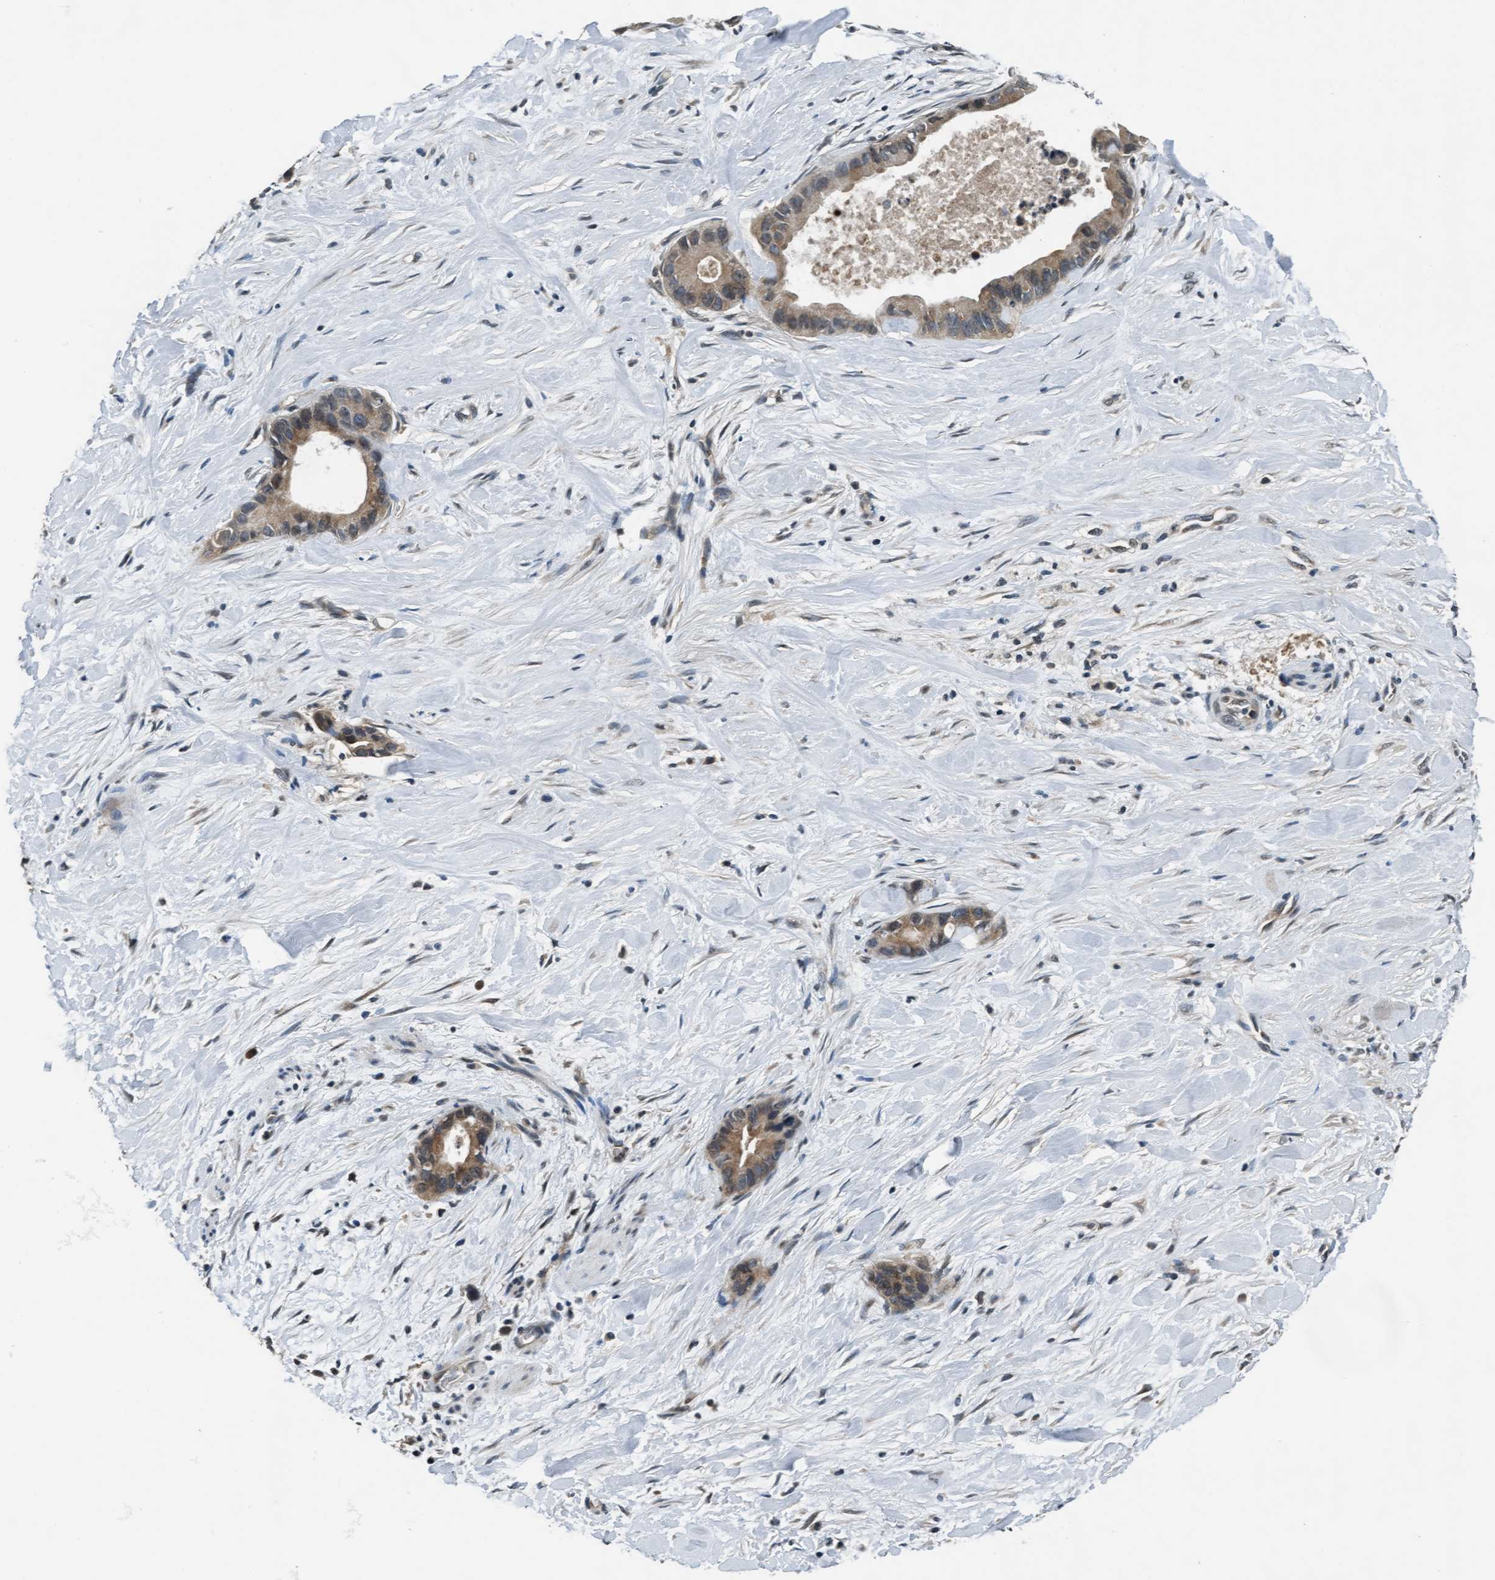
{"staining": {"intensity": "moderate", "quantity": ">75%", "location": "cytoplasmic/membranous"}, "tissue": "liver cancer", "cell_type": "Tumor cells", "image_type": "cancer", "snomed": [{"axis": "morphology", "description": "Cholangiocarcinoma"}, {"axis": "topography", "description": "Liver"}], "caption": "Protein expression by IHC exhibits moderate cytoplasmic/membranous expression in approximately >75% of tumor cells in liver cancer.", "gene": "WASF1", "patient": {"sex": "female", "age": 55}}